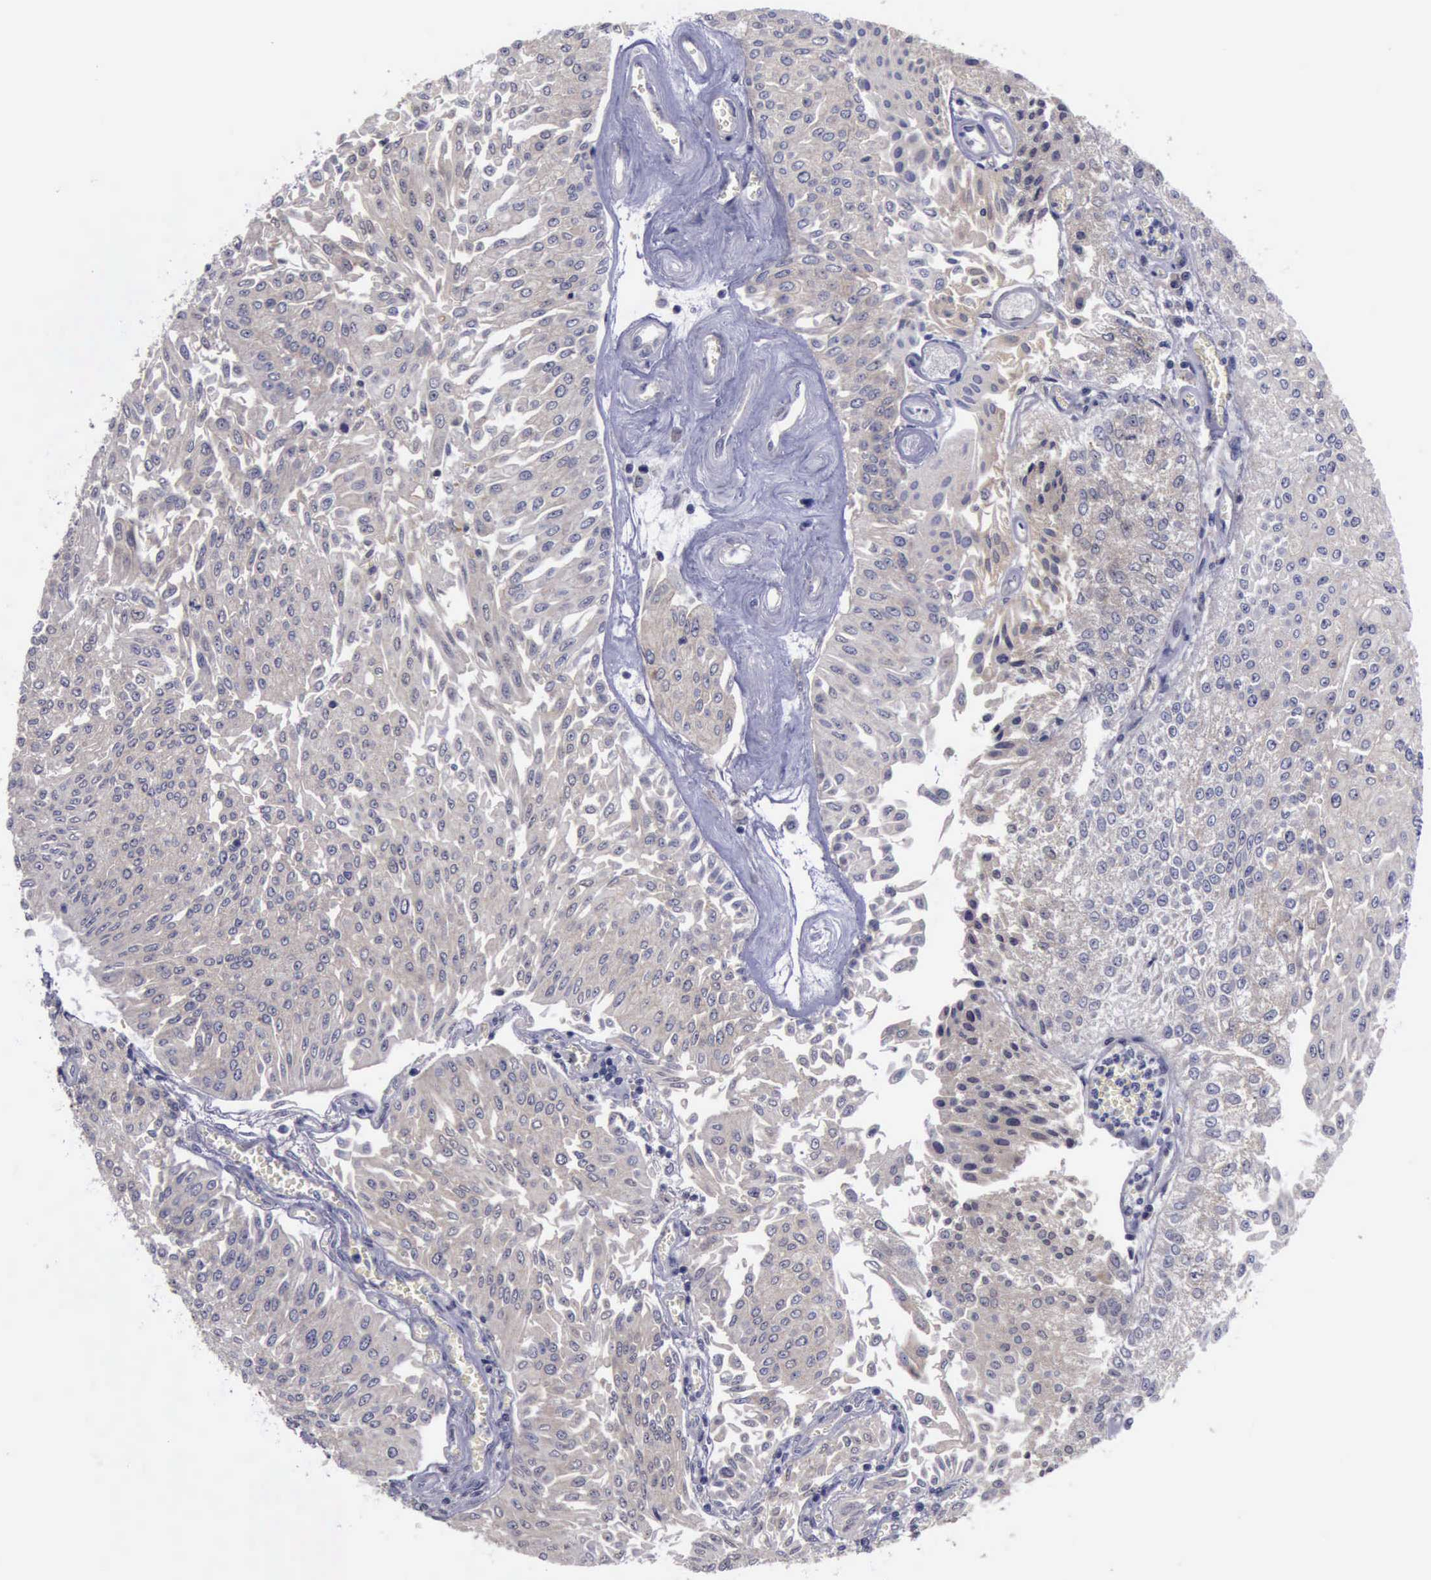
{"staining": {"intensity": "negative", "quantity": "none", "location": "none"}, "tissue": "urothelial cancer", "cell_type": "Tumor cells", "image_type": "cancer", "snomed": [{"axis": "morphology", "description": "Urothelial carcinoma, Low grade"}, {"axis": "topography", "description": "Urinary bladder"}], "caption": "High power microscopy photomicrograph of an immunohistochemistry (IHC) histopathology image of urothelial cancer, revealing no significant expression in tumor cells.", "gene": "PHKA1", "patient": {"sex": "male", "age": 86}}